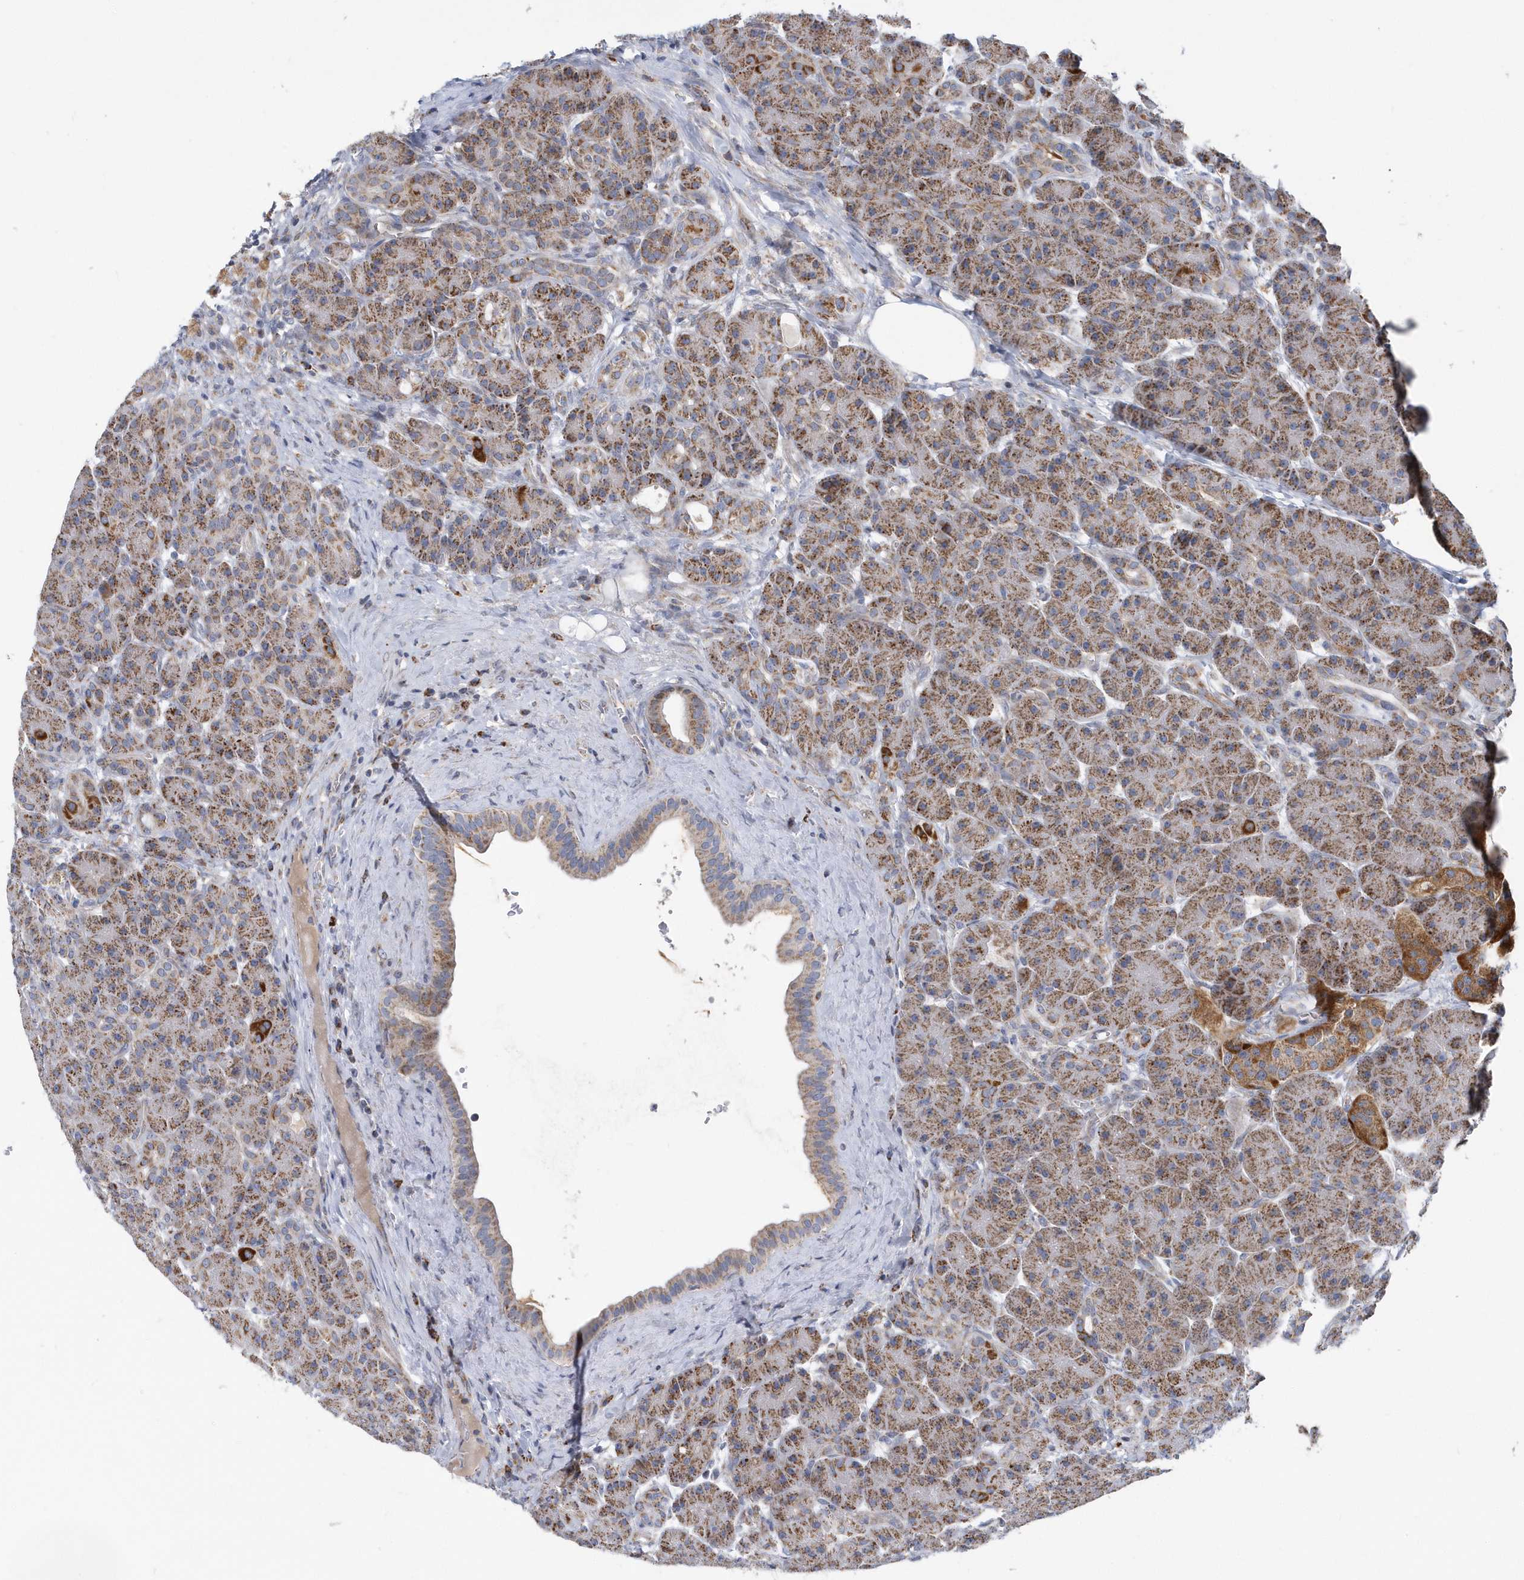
{"staining": {"intensity": "moderate", "quantity": ">75%", "location": "cytoplasmic/membranous"}, "tissue": "pancreas", "cell_type": "Exocrine glandular cells", "image_type": "normal", "snomed": [{"axis": "morphology", "description": "Normal tissue, NOS"}, {"axis": "topography", "description": "Pancreas"}], "caption": "Immunohistochemistry micrograph of unremarkable pancreas stained for a protein (brown), which demonstrates medium levels of moderate cytoplasmic/membranous expression in approximately >75% of exocrine glandular cells.", "gene": "VWA5B2", "patient": {"sex": "male", "age": 63}}